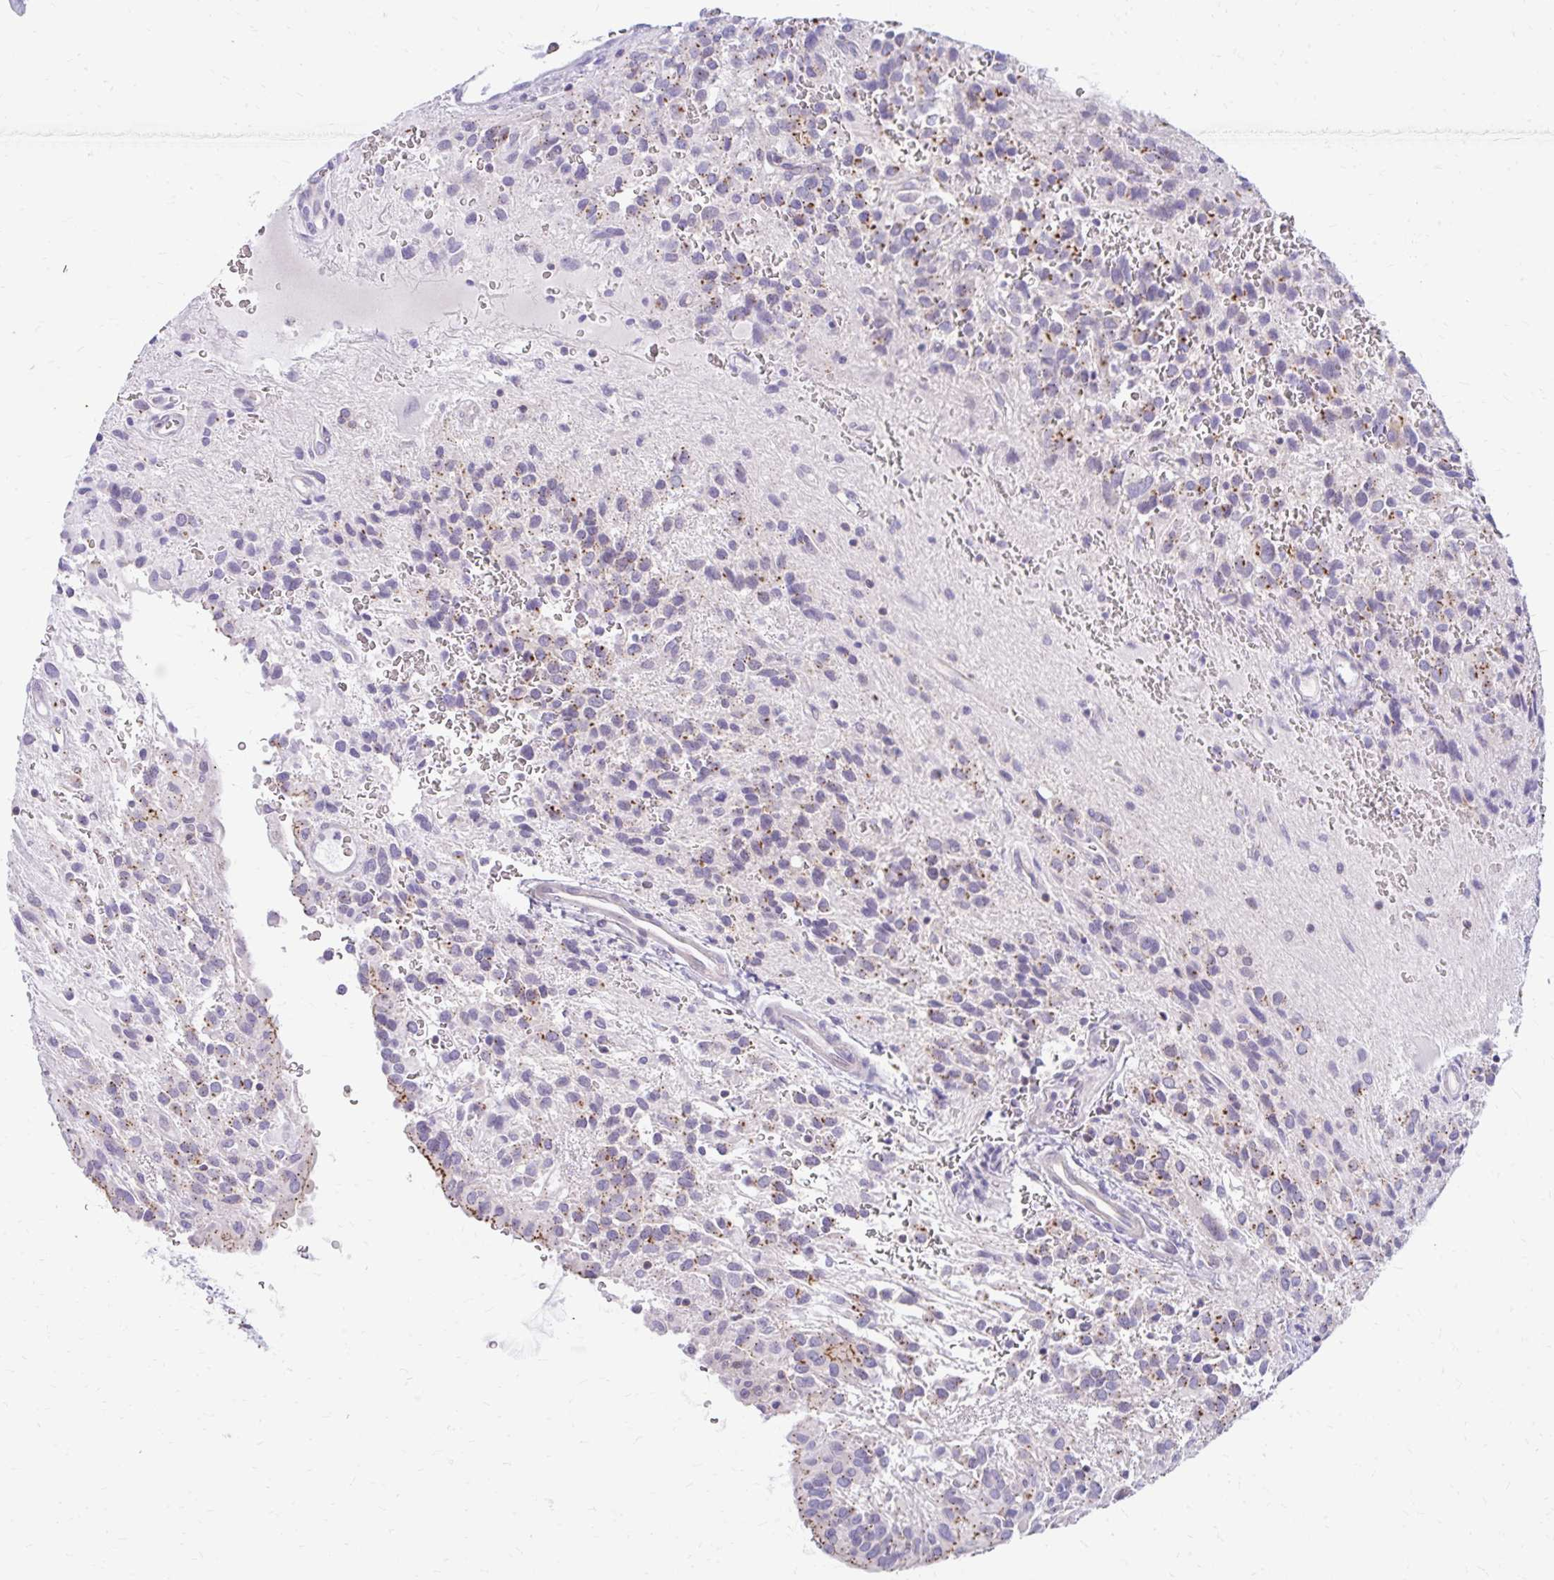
{"staining": {"intensity": "moderate", "quantity": "25%-75%", "location": "cytoplasmic/membranous"}, "tissue": "glioma", "cell_type": "Tumor cells", "image_type": "cancer", "snomed": [{"axis": "morphology", "description": "Glioma, malignant, Low grade"}, {"axis": "topography", "description": "Brain"}], "caption": "IHC (DAB) staining of glioma displays moderate cytoplasmic/membranous protein staining in about 25%-75% of tumor cells. (Brightfield microscopy of DAB IHC at high magnification).", "gene": "RADIL", "patient": {"sex": "male", "age": 56}}